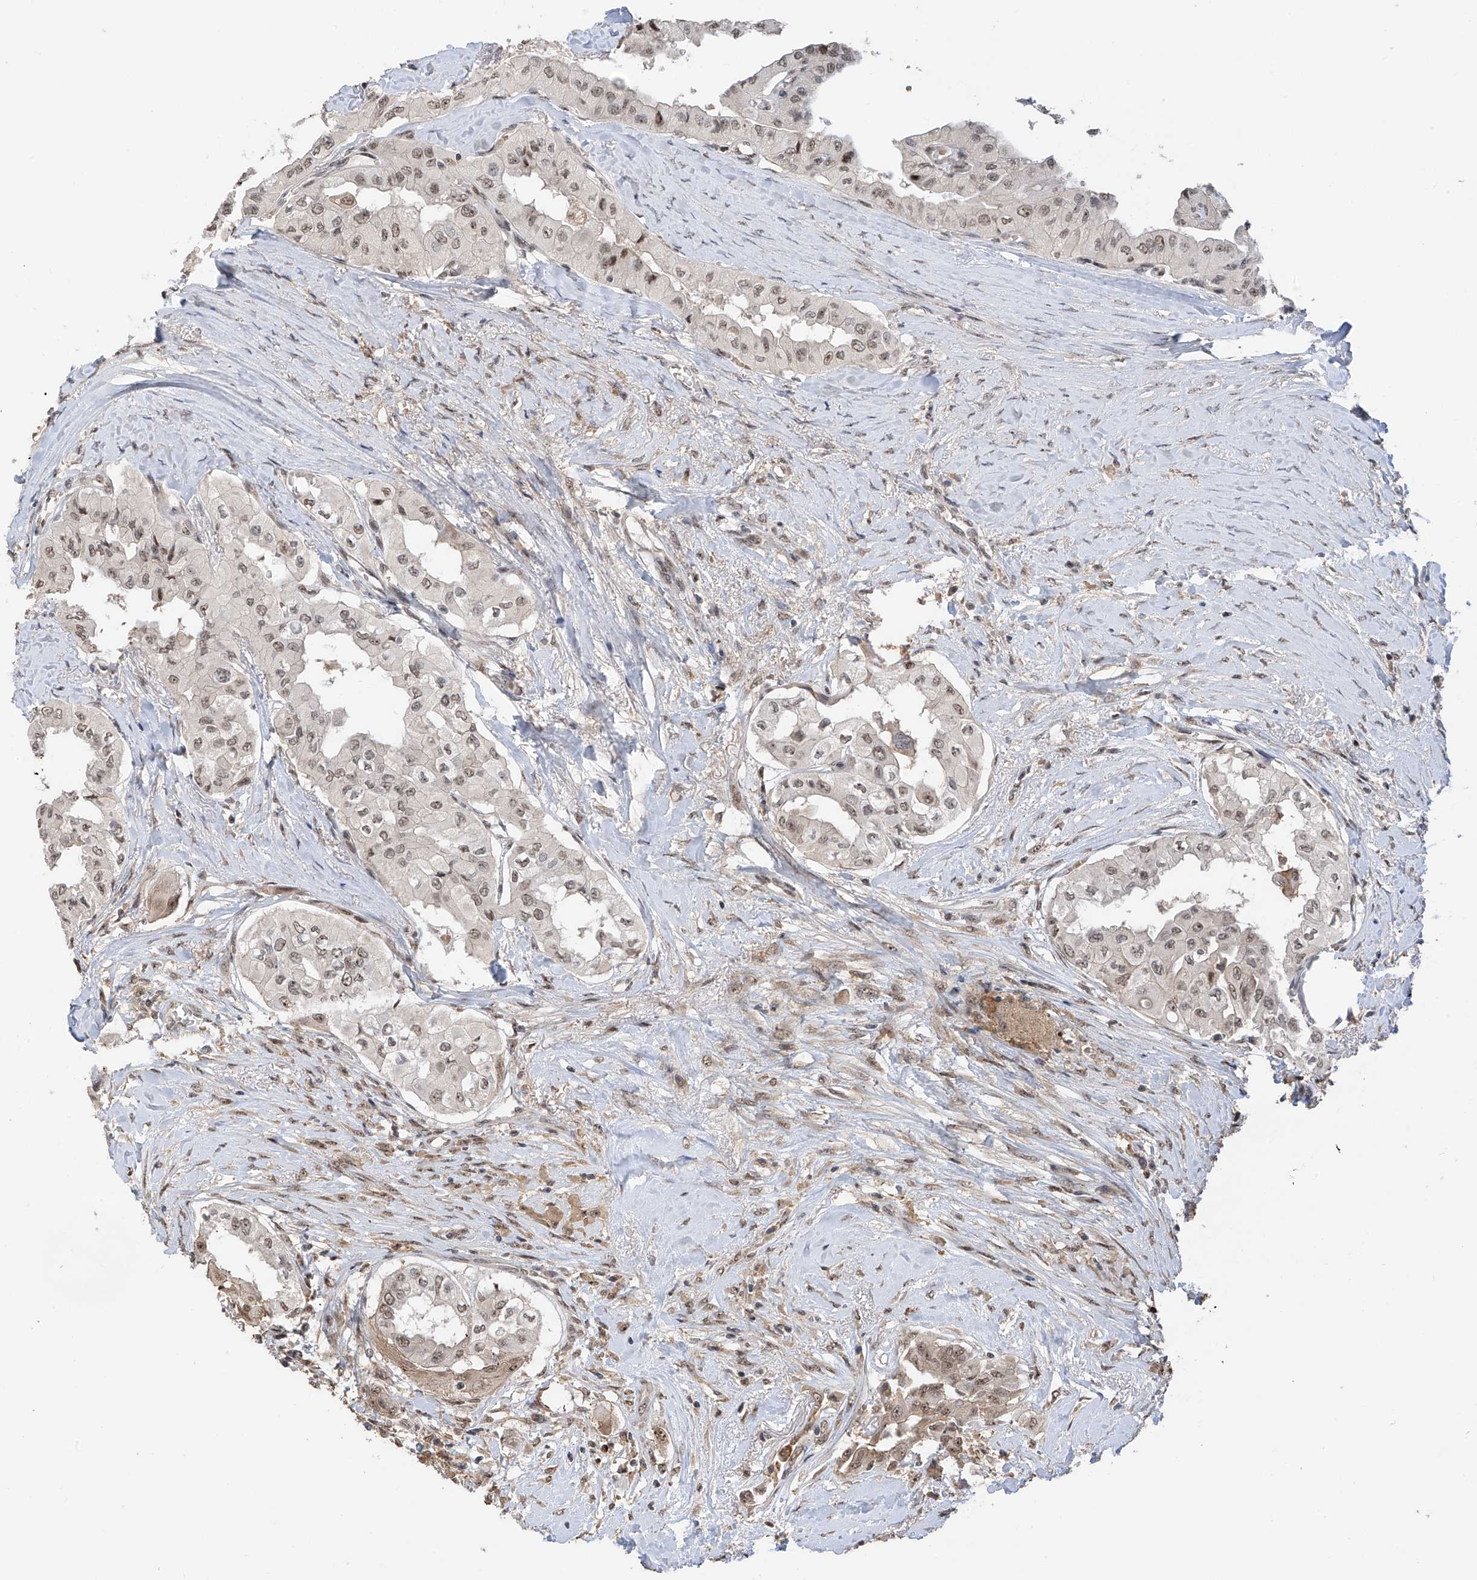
{"staining": {"intensity": "weak", "quantity": "25%-75%", "location": "nuclear"}, "tissue": "thyroid cancer", "cell_type": "Tumor cells", "image_type": "cancer", "snomed": [{"axis": "morphology", "description": "Papillary adenocarcinoma, NOS"}, {"axis": "topography", "description": "Thyroid gland"}], "caption": "Human thyroid papillary adenocarcinoma stained with a protein marker reveals weak staining in tumor cells.", "gene": "C1orf131", "patient": {"sex": "female", "age": 59}}